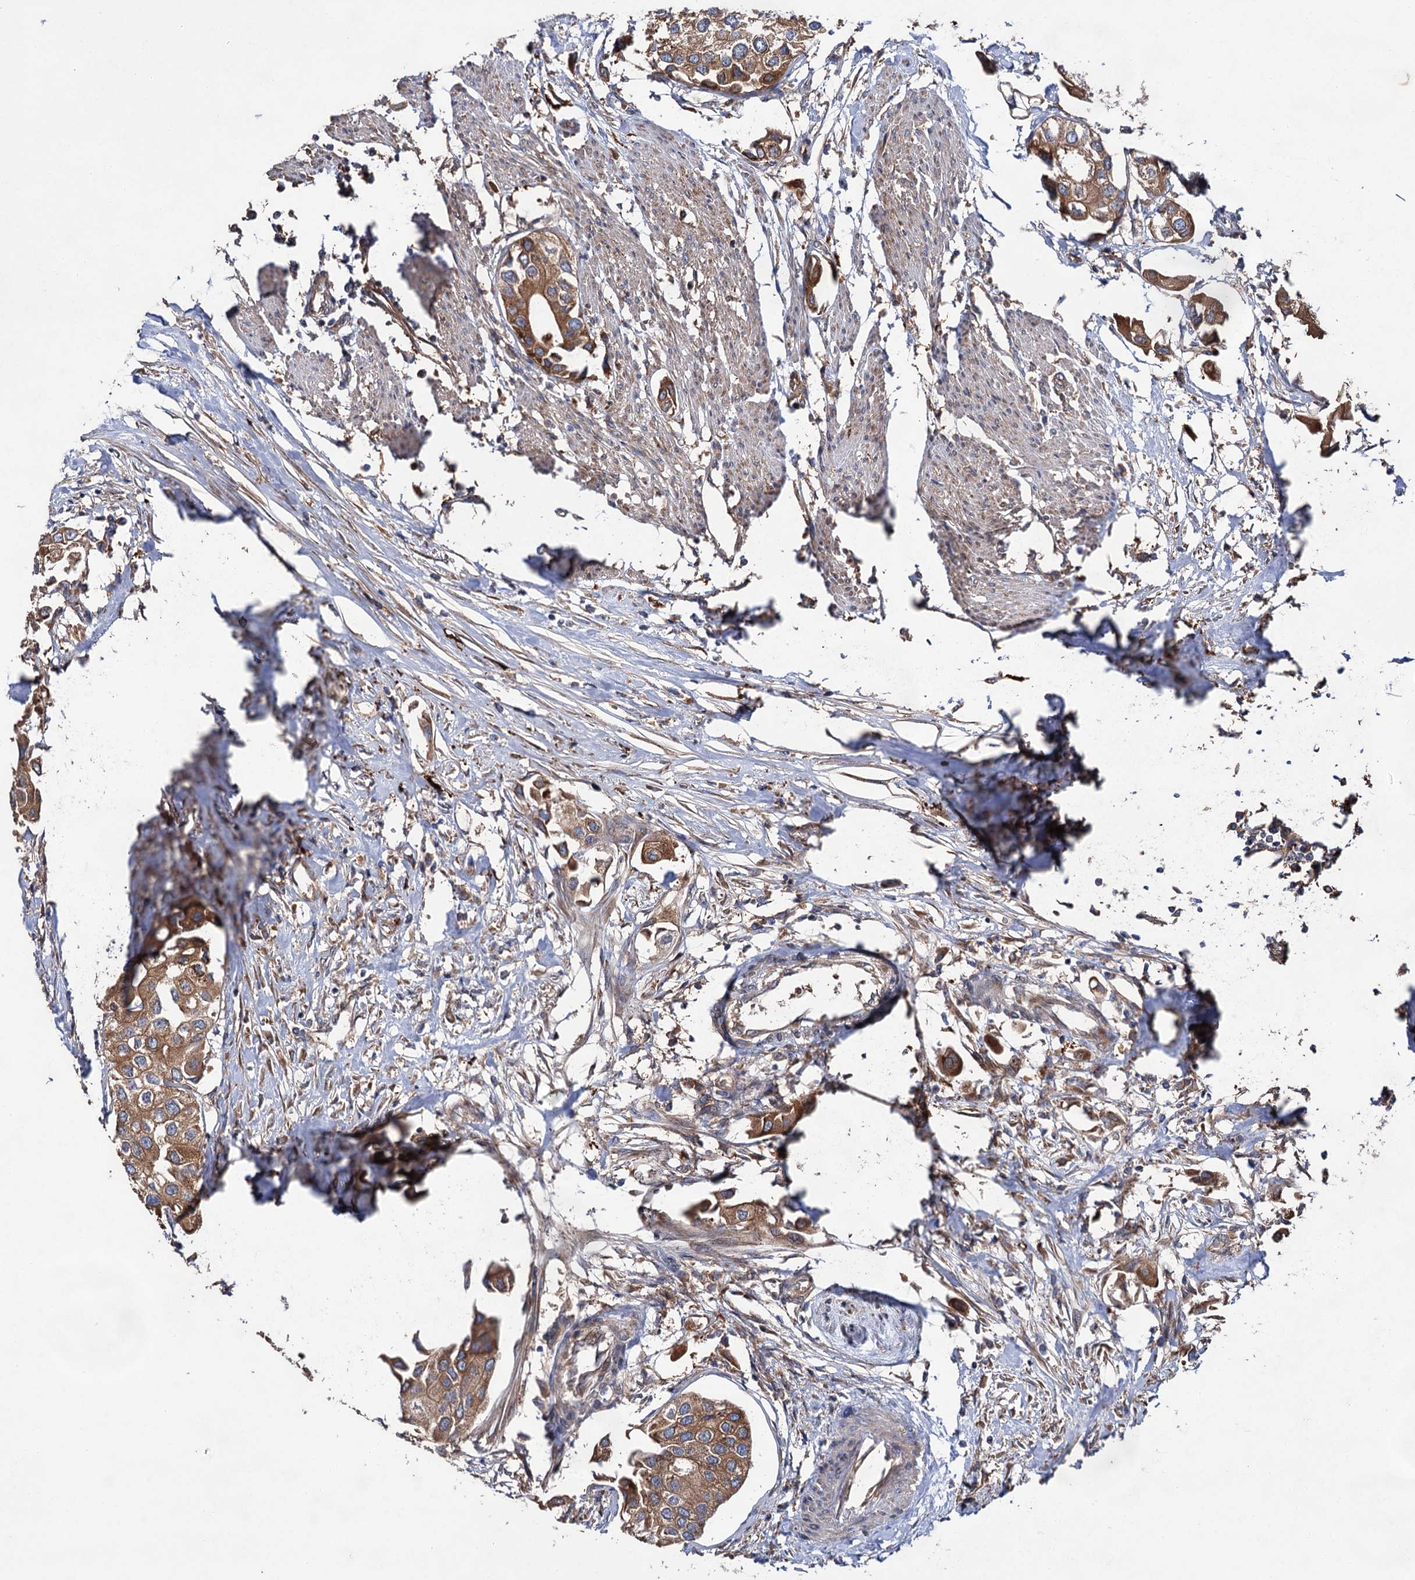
{"staining": {"intensity": "moderate", "quantity": ">75%", "location": "cytoplasmic/membranous"}, "tissue": "urothelial cancer", "cell_type": "Tumor cells", "image_type": "cancer", "snomed": [{"axis": "morphology", "description": "Urothelial carcinoma, High grade"}, {"axis": "topography", "description": "Urinary bladder"}], "caption": "IHC (DAB (3,3'-diaminobenzidine)) staining of high-grade urothelial carcinoma displays moderate cytoplasmic/membranous protein positivity in approximately >75% of tumor cells.", "gene": "NAA25", "patient": {"sex": "male", "age": 64}}